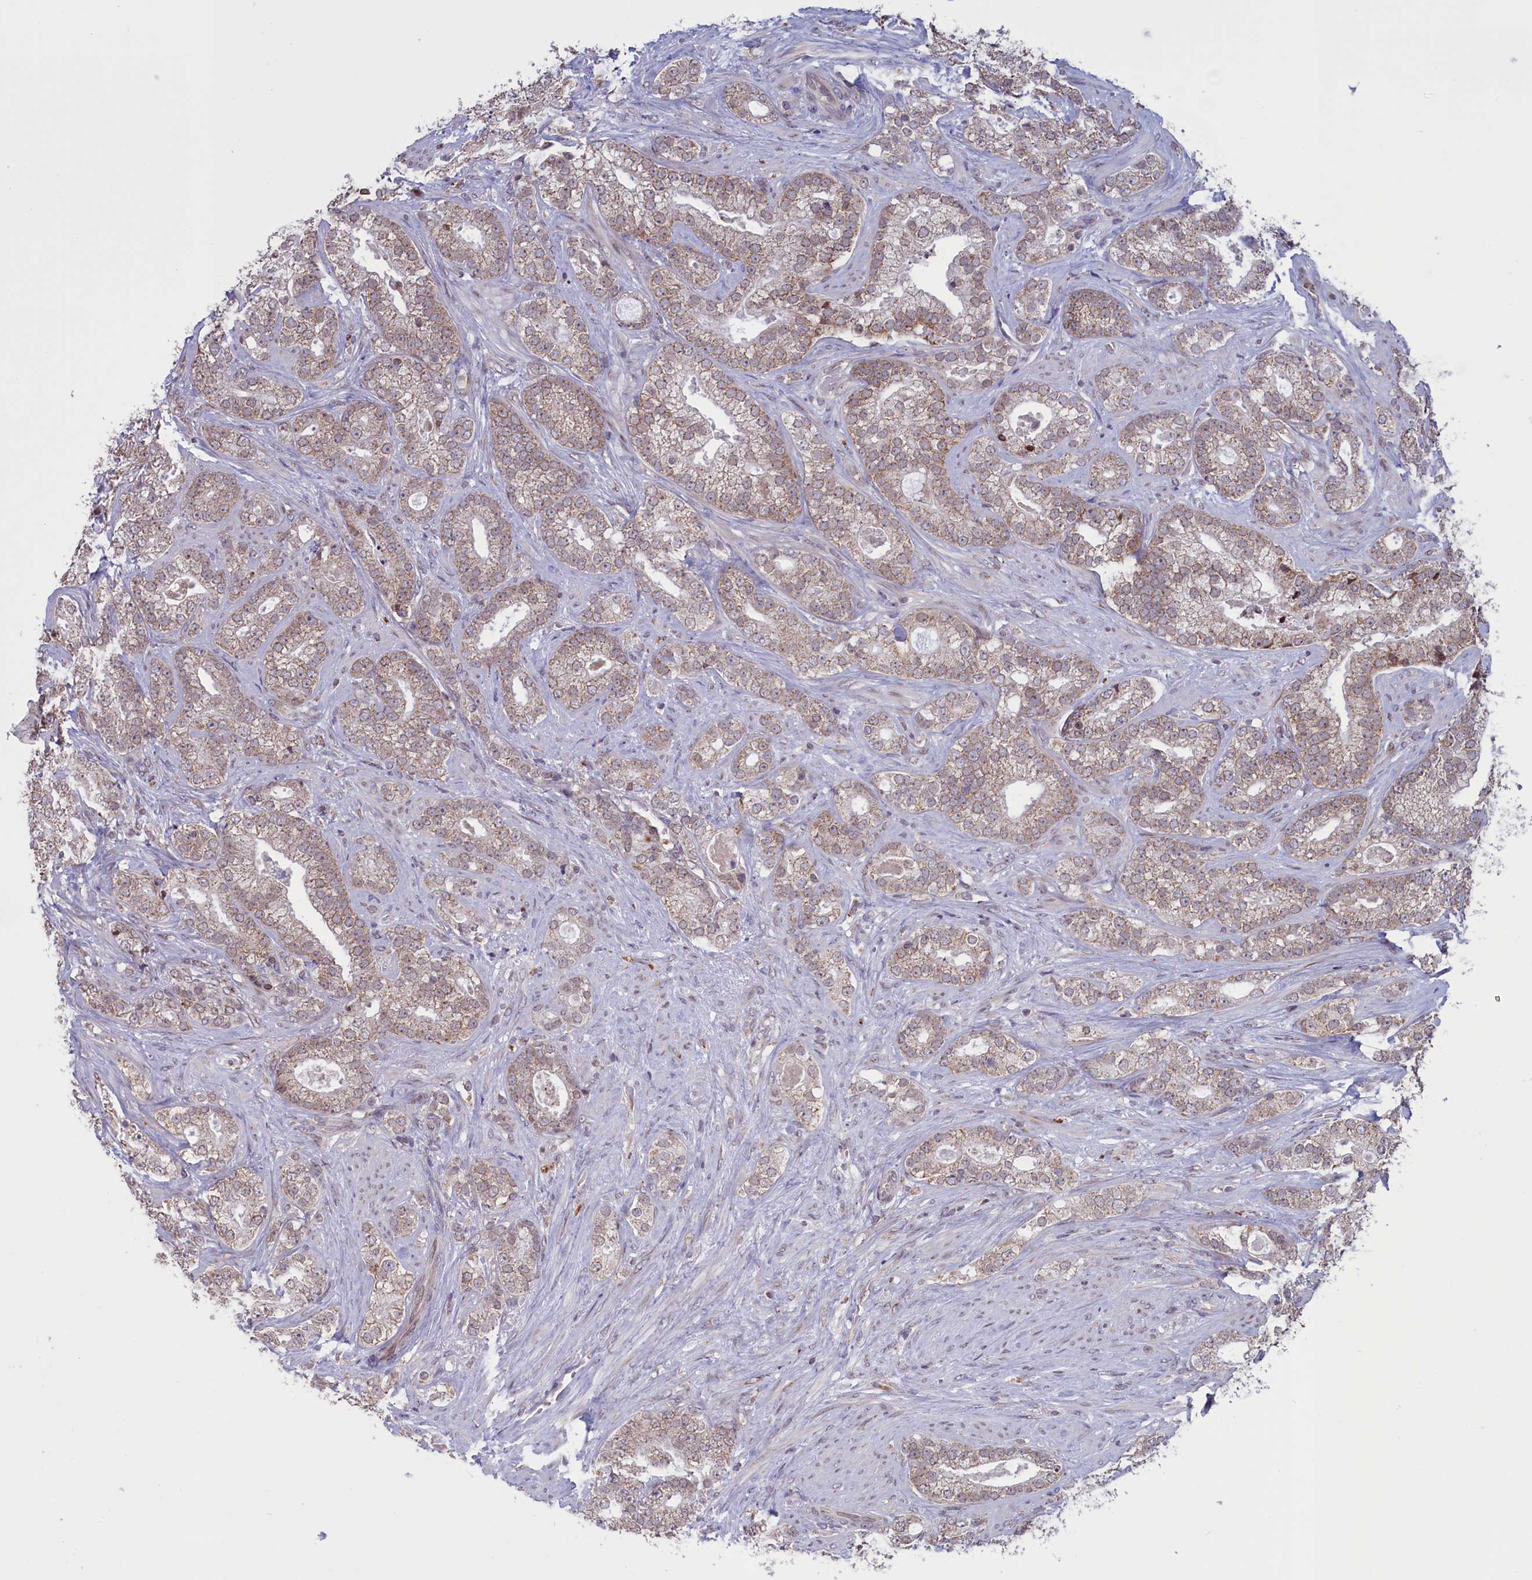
{"staining": {"intensity": "moderate", "quantity": ">75%", "location": "cytoplasmic/membranous"}, "tissue": "prostate cancer", "cell_type": "Tumor cells", "image_type": "cancer", "snomed": [{"axis": "morphology", "description": "Adenocarcinoma, High grade"}, {"axis": "topography", "description": "Prostate and seminal vesicle, NOS"}], "caption": "High-magnification brightfield microscopy of adenocarcinoma (high-grade) (prostate) stained with DAB (3,3'-diaminobenzidine) (brown) and counterstained with hematoxylin (blue). tumor cells exhibit moderate cytoplasmic/membranous positivity is seen in approximately>75% of cells. The staining was performed using DAB, with brown indicating positive protein expression. Nuclei are stained blue with hematoxylin.", "gene": "PARS2", "patient": {"sex": "male", "age": 67}}